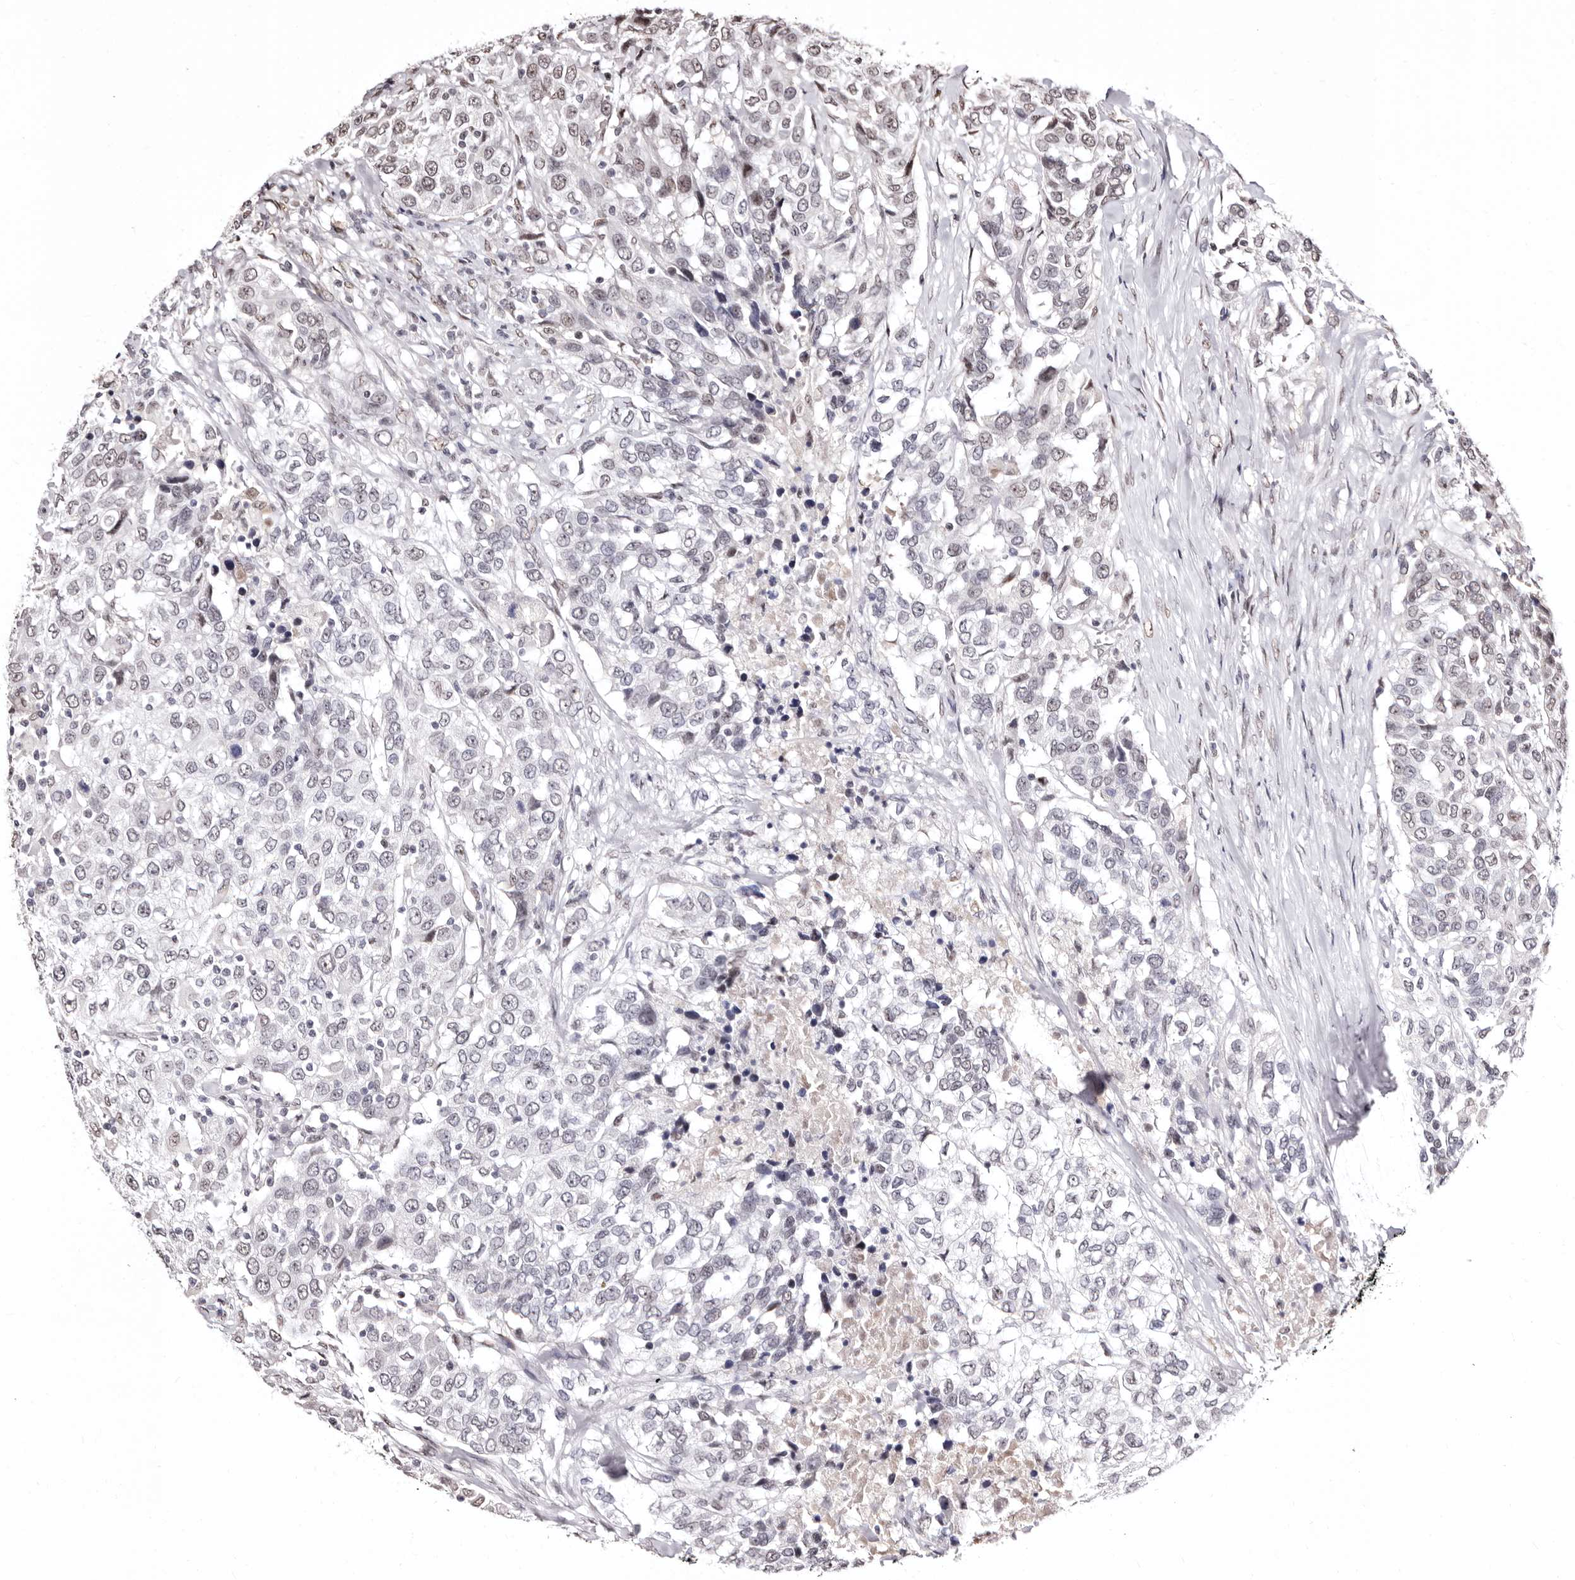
{"staining": {"intensity": "weak", "quantity": "<25%", "location": "nuclear"}, "tissue": "urothelial cancer", "cell_type": "Tumor cells", "image_type": "cancer", "snomed": [{"axis": "morphology", "description": "Urothelial carcinoma, High grade"}, {"axis": "topography", "description": "Urinary bladder"}], "caption": "IHC of human urothelial cancer displays no staining in tumor cells.", "gene": "ANAPC11", "patient": {"sex": "female", "age": 80}}